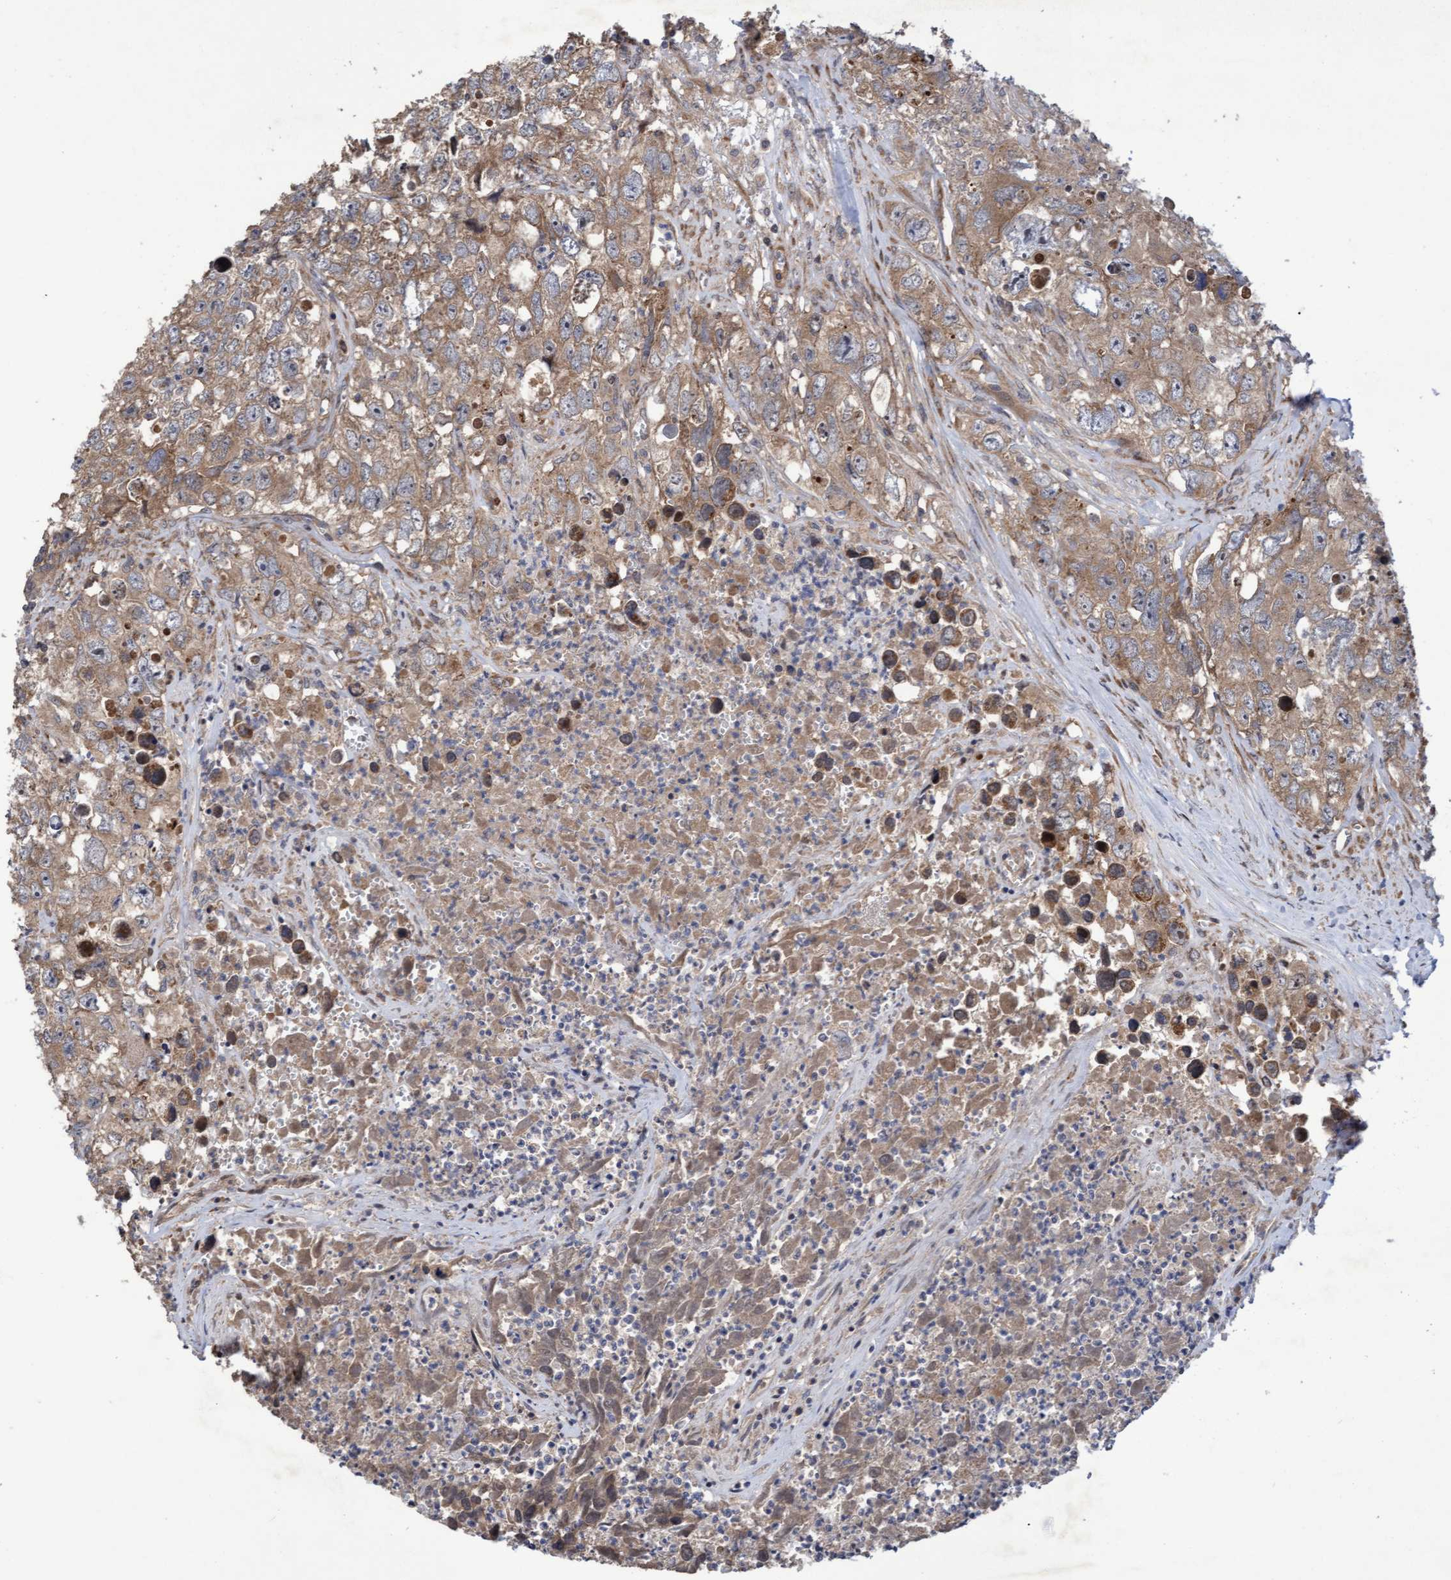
{"staining": {"intensity": "moderate", "quantity": ">75%", "location": "cytoplasmic/membranous"}, "tissue": "testis cancer", "cell_type": "Tumor cells", "image_type": "cancer", "snomed": [{"axis": "morphology", "description": "Seminoma, NOS"}, {"axis": "morphology", "description": "Carcinoma, Embryonal, NOS"}, {"axis": "topography", "description": "Testis"}], "caption": "Protein expression analysis of testis seminoma reveals moderate cytoplasmic/membranous expression in approximately >75% of tumor cells. (DAB IHC with brightfield microscopy, high magnification).", "gene": "ELP5", "patient": {"sex": "male", "age": 43}}